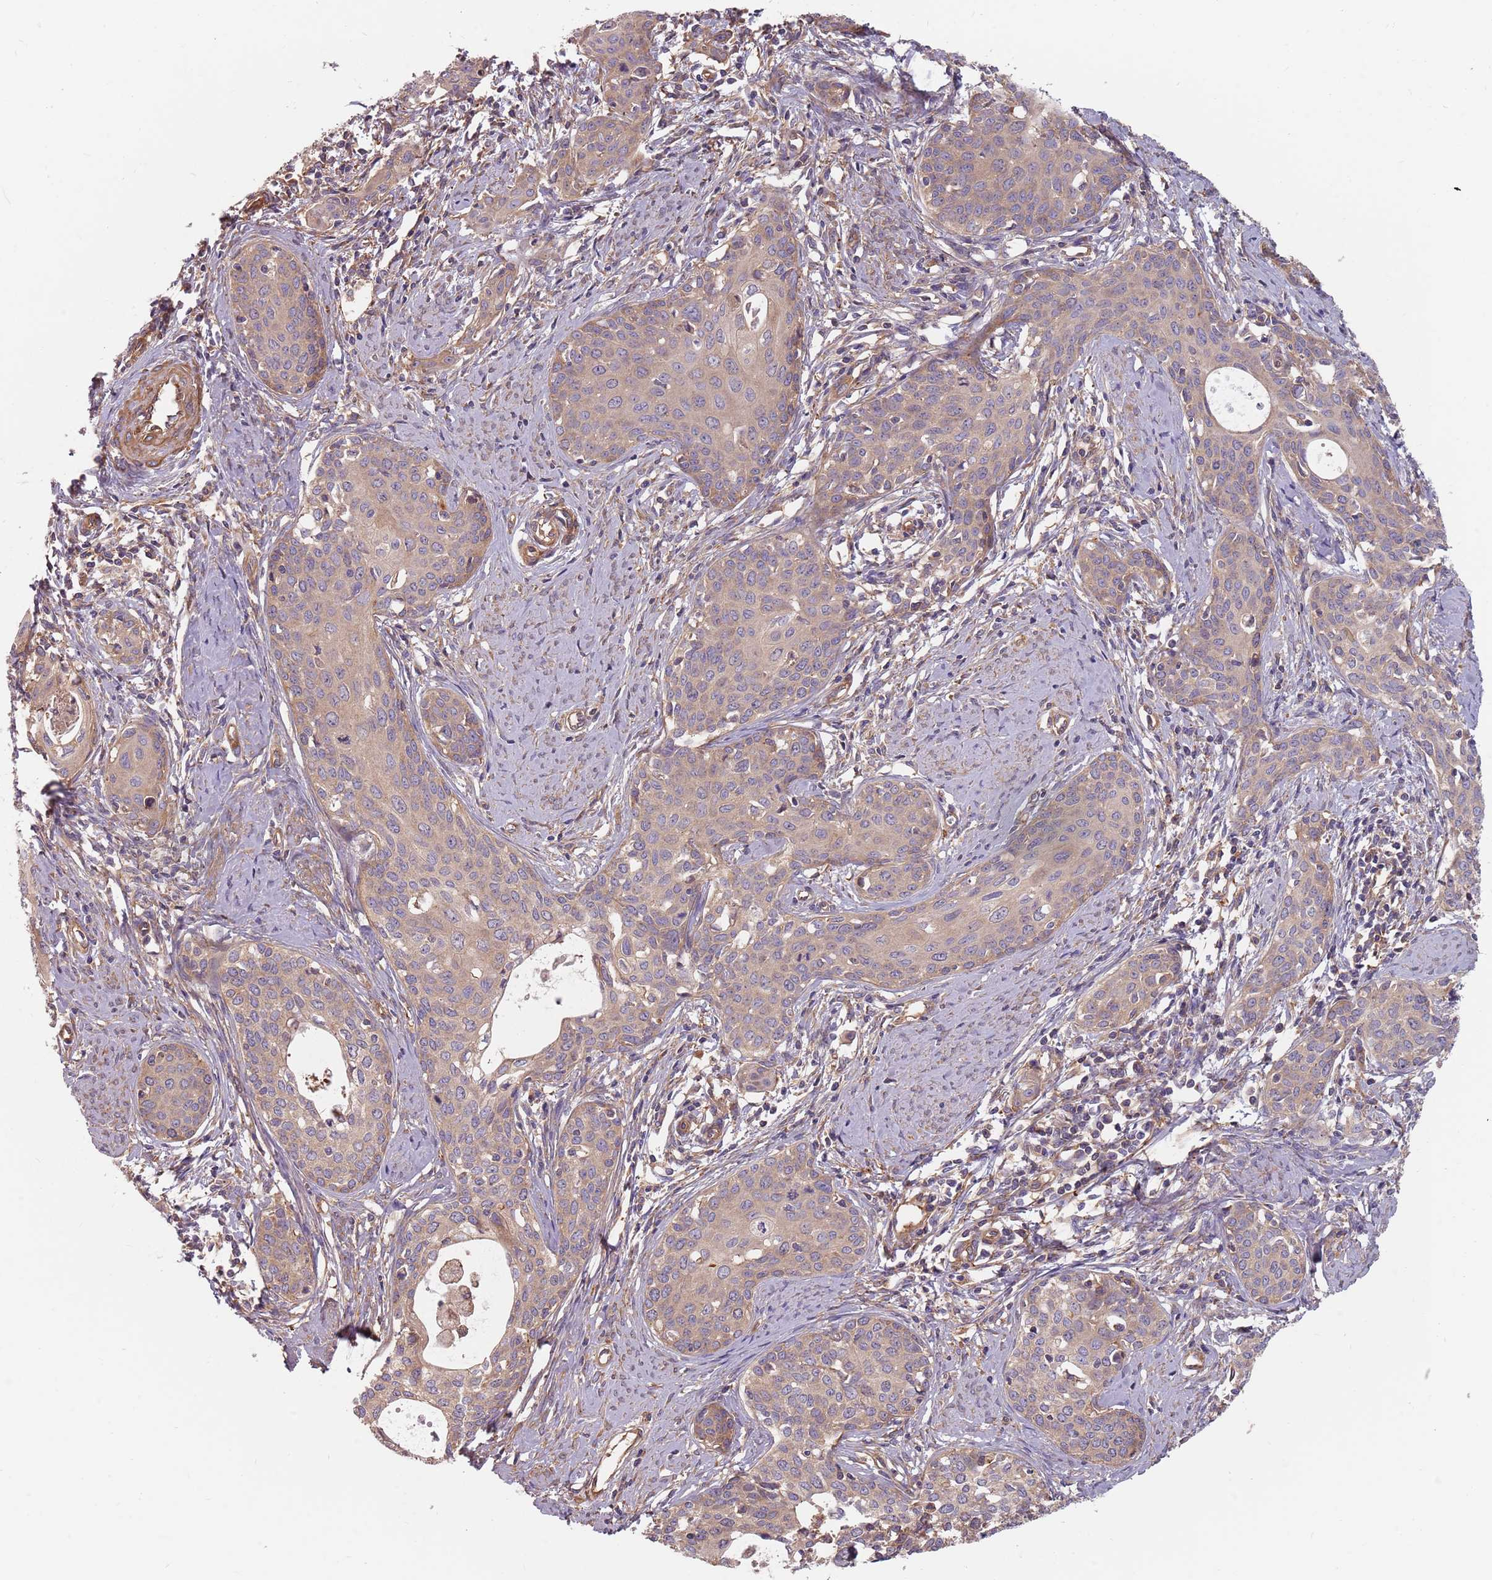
{"staining": {"intensity": "moderate", "quantity": "25%-75%", "location": "cytoplasmic/membranous"}, "tissue": "cervical cancer", "cell_type": "Tumor cells", "image_type": "cancer", "snomed": [{"axis": "morphology", "description": "Squamous cell carcinoma, NOS"}, {"axis": "topography", "description": "Cervix"}], "caption": "Moderate cytoplasmic/membranous expression for a protein is identified in about 25%-75% of tumor cells of cervical squamous cell carcinoma using IHC.", "gene": "SPDL1", "patient": {"sex": "female", "age": 46}}